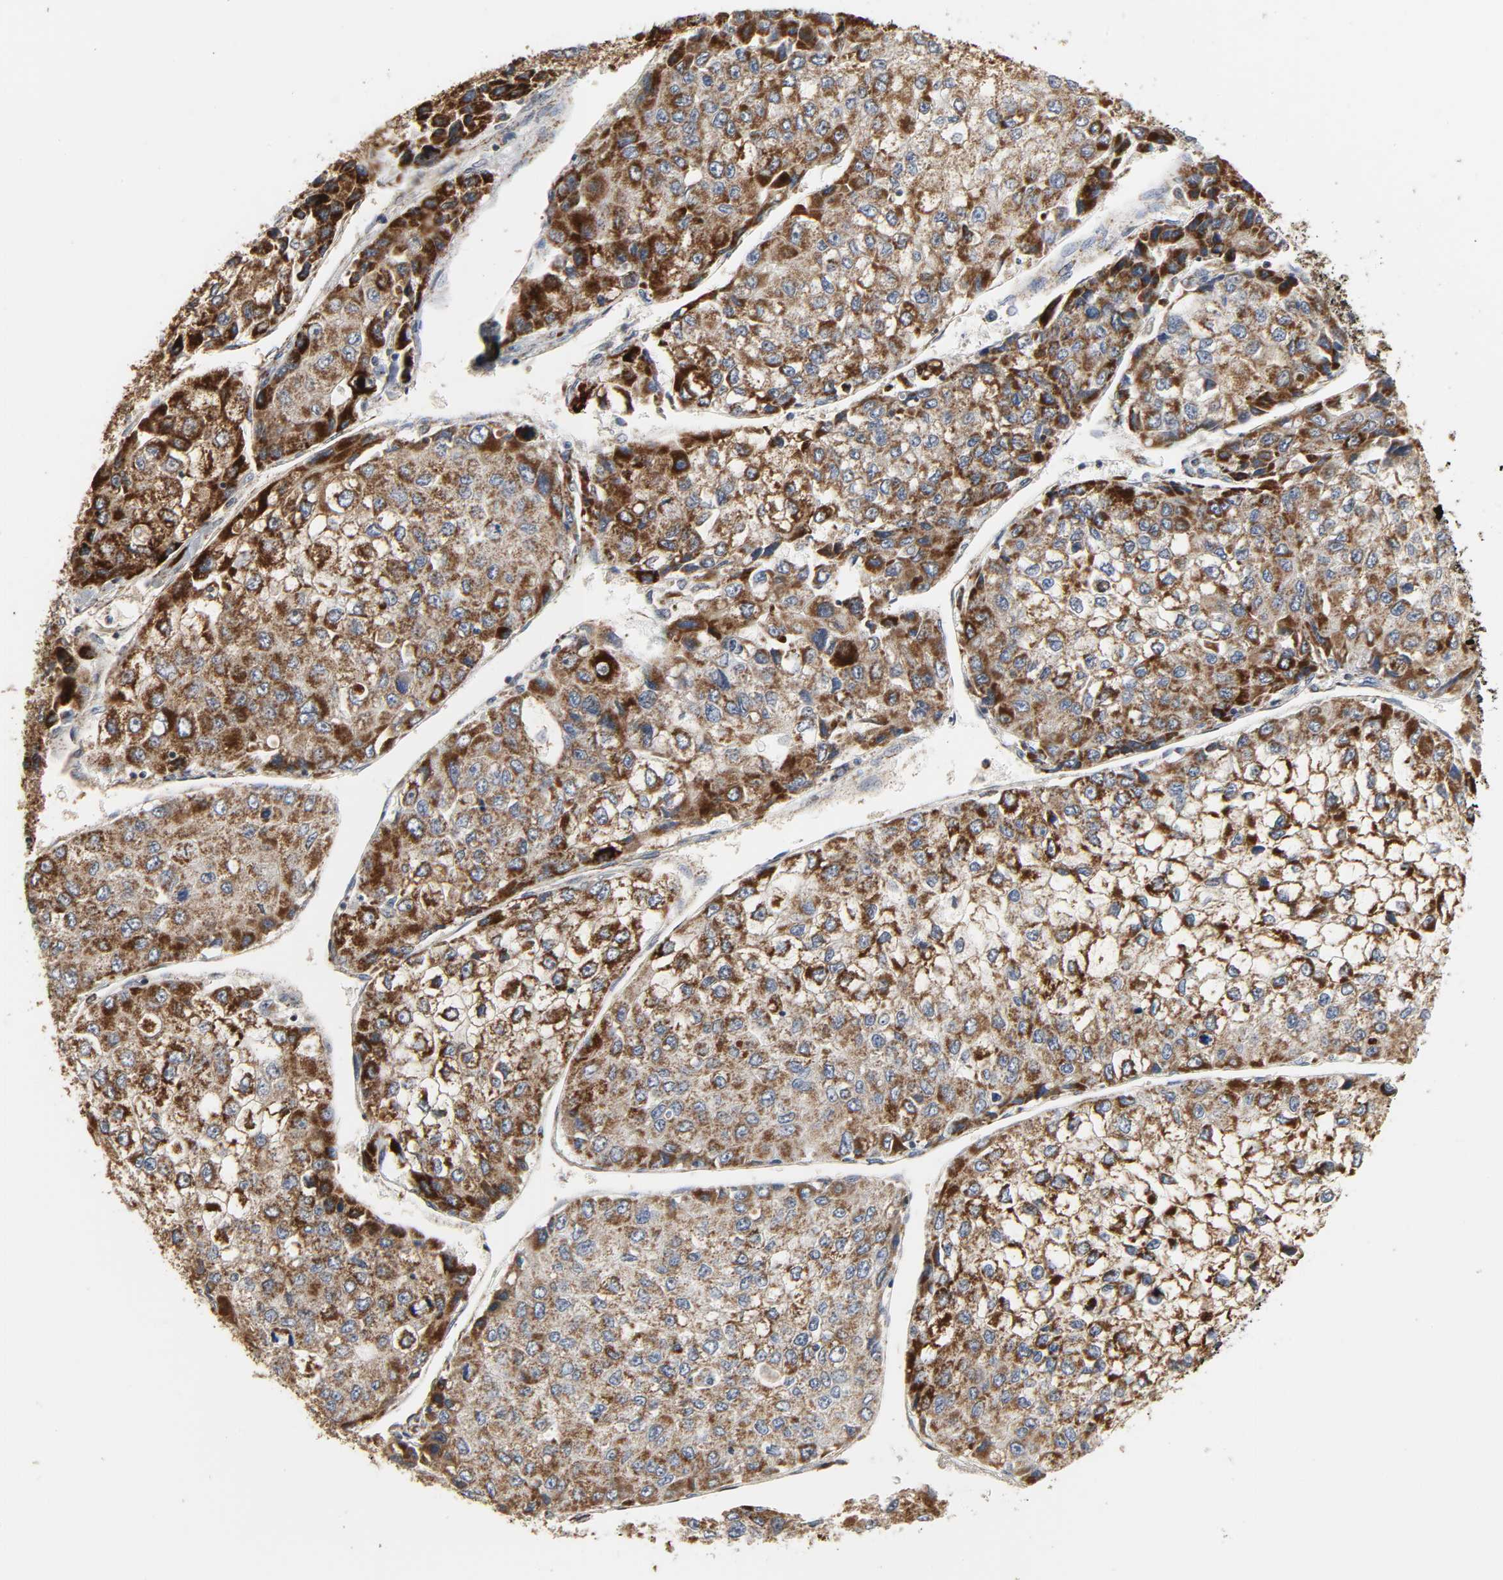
{"staining": {"intensity": "strong", "quantity": ">75%", "location": "cytoplasmic/membranous"}, "tissue": "liver cancer", "cell_type": "Tumor cells", "image_type": "cancer", "snomed": [{"axis": "morphology", "description": "Carcinoma, Hepatocellular, NOS"}, {"axis": "topography", "description": "Liver"}], "caption": "Protein staining reveals strong cytoplasmic/membranous positivity in approximately >75% of tumor cells in liver cancer (hepatocellular carcinoma). The protein of interest is stained brown, and the nuclei are stained in blue (DAB IHC with brightfield microscopy, high magnification).", "gene": "ACAT1", "patient": {"sex": "female", "age": 66}}